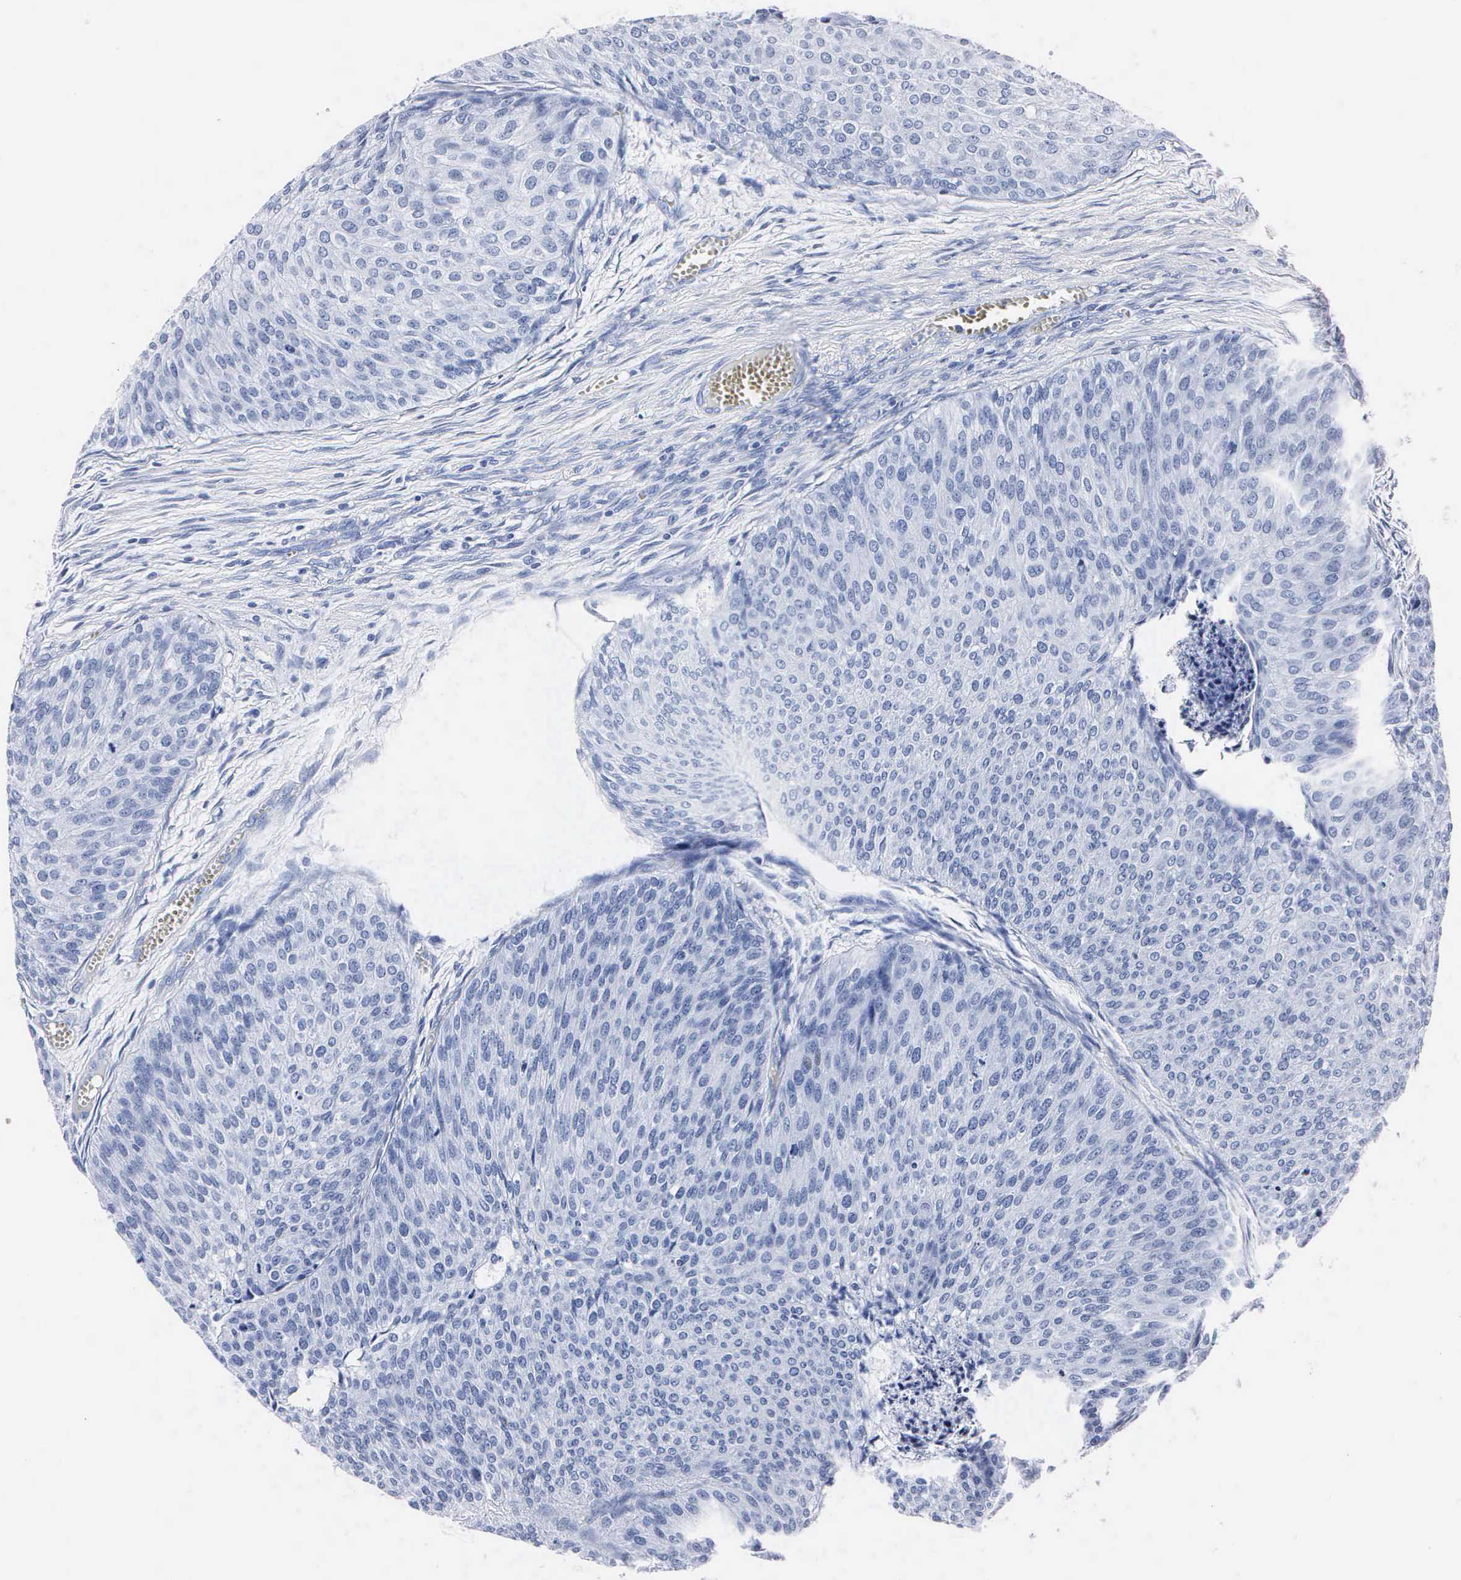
{"staining": {"intensity": "negative", "quantity": "none", "location": "none"}, "tissue": "urothelial cancer", "cell_type": "Tumor cells", "image_type": "cancer", "snomed": [{"axis": "morphology", "description": "Urothelial carcinoma, Low grade"}, {"axis": "topography", "description": "Urinary bladder"}], "caption": "An immunohistochemistry histopathology image of urothelial carcinoma (low-grade) is shown. There is no staining in tumor cells of urothelial carcinoma (low-grade).", "gene": "MB", "patient": {"sex": "male", "age": 84}}